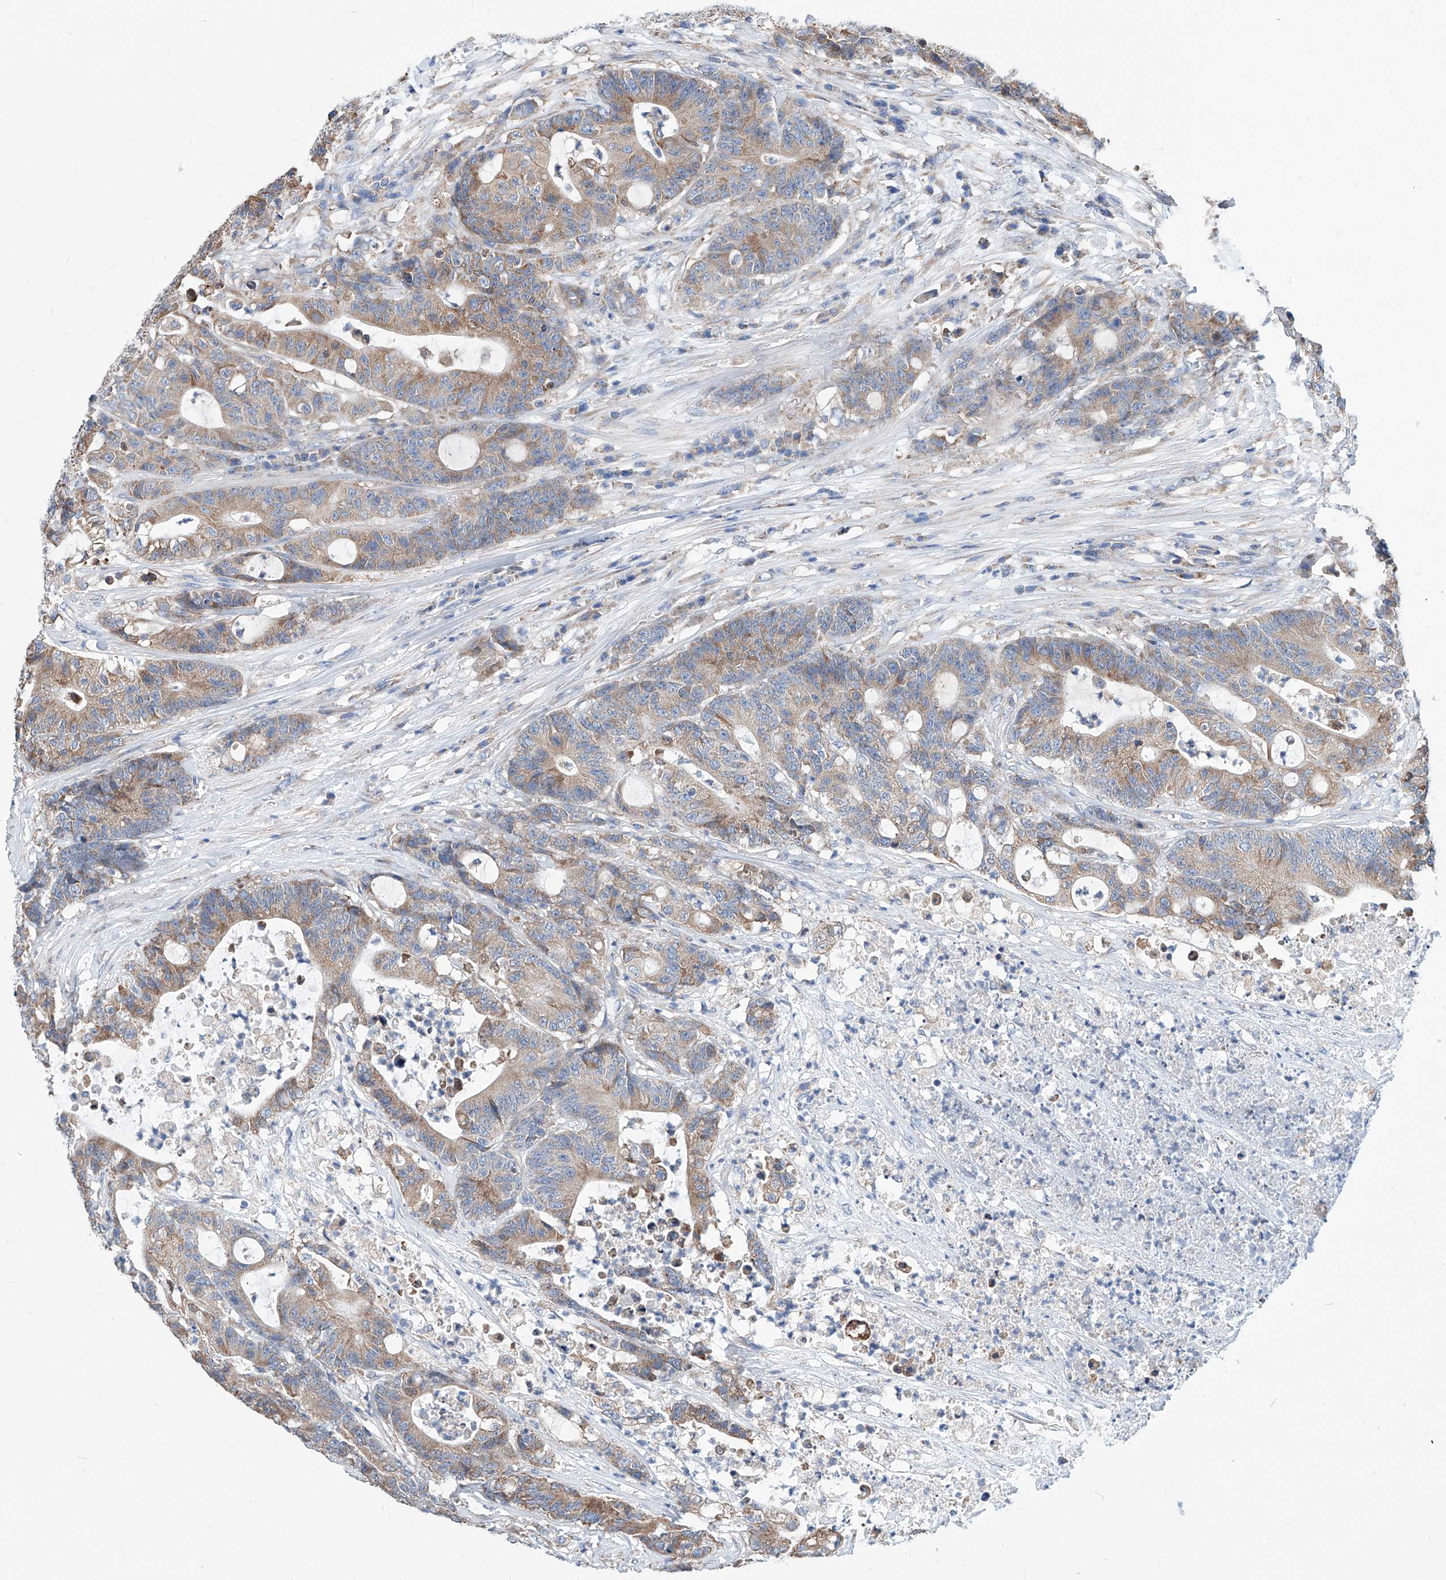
{"staining": {"intensity": "weak", "quantity": ">75%", "location": "cytoplasmic/membranous"}, "tissue": "colorectal cancer", "cell_type": "Tumor cells", "image_type": "cancer", "snomed": [{"axis": "morphology", "description": "Adenocarcinoma, NOS"}, {"axis": "topography", "description": "Colon"}], "caption": "About >75% of tumor cells in human colorectal adenocarcinoma reveal weak cytoplasmic/membranous protein positivity as visualized by brown immunohistochemical staining.", "gene": "MAD2L1", "patient": {"sex": "female", "age": 84}}